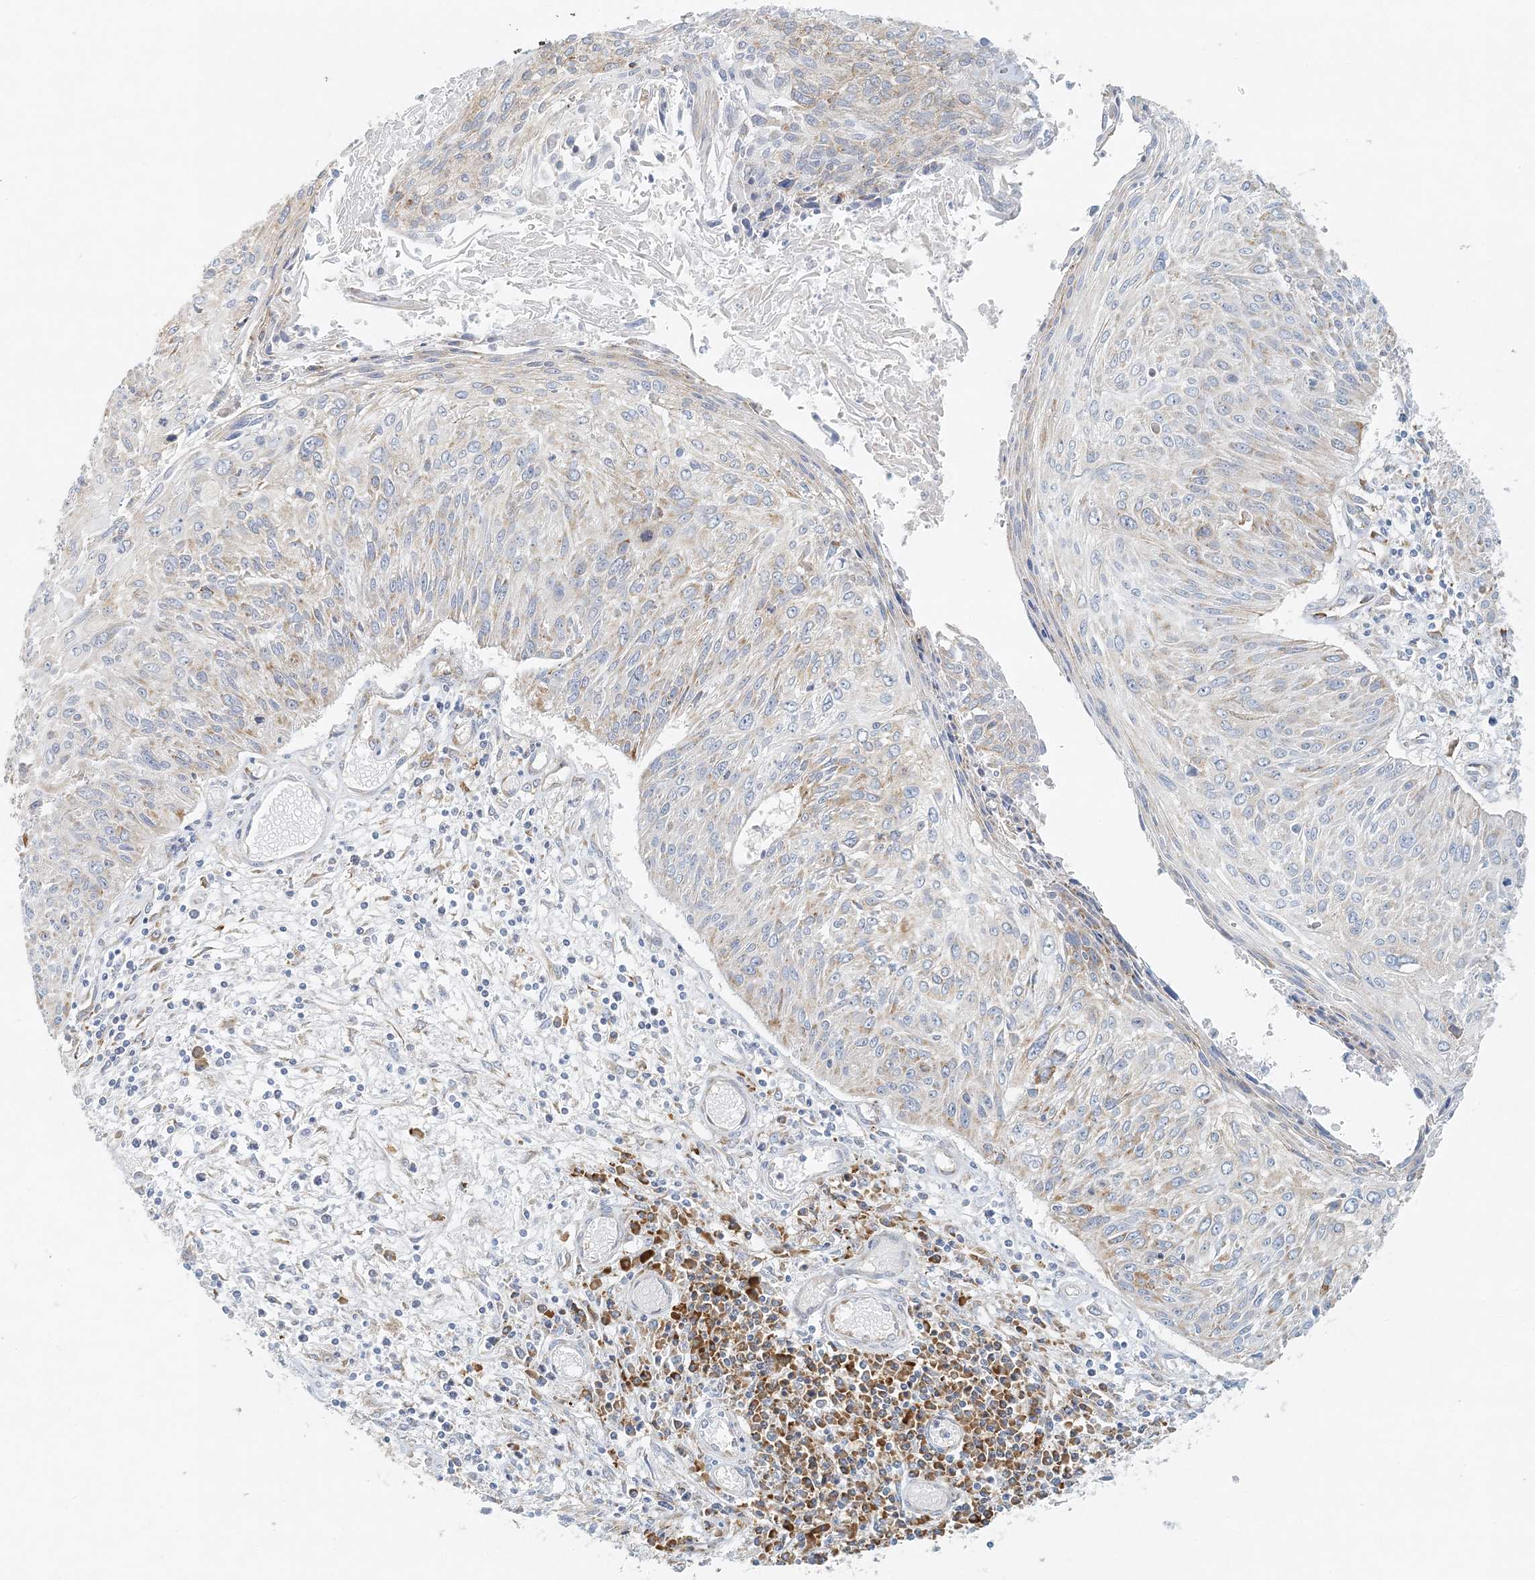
{"staining": {"intensity": "weak", "quantity": "<25%", "location": "cytoplasmic/membranous"}, "tissue": "cervical cancer", "cell_type": "Tumor cells", "image_type": "cancer", "snomed": [{"axis": "morphology", "description": "Squamous cell carcinoma, NOS"}, {"axis": "topography", "description": "Cervix"}], "caption": "This is a photomicrograph of IHC staining of cervical cancer, which shows no positivity in tumor cells.", "gene": "STK11IP", "patient": {"sex": "female", "age": 51}}